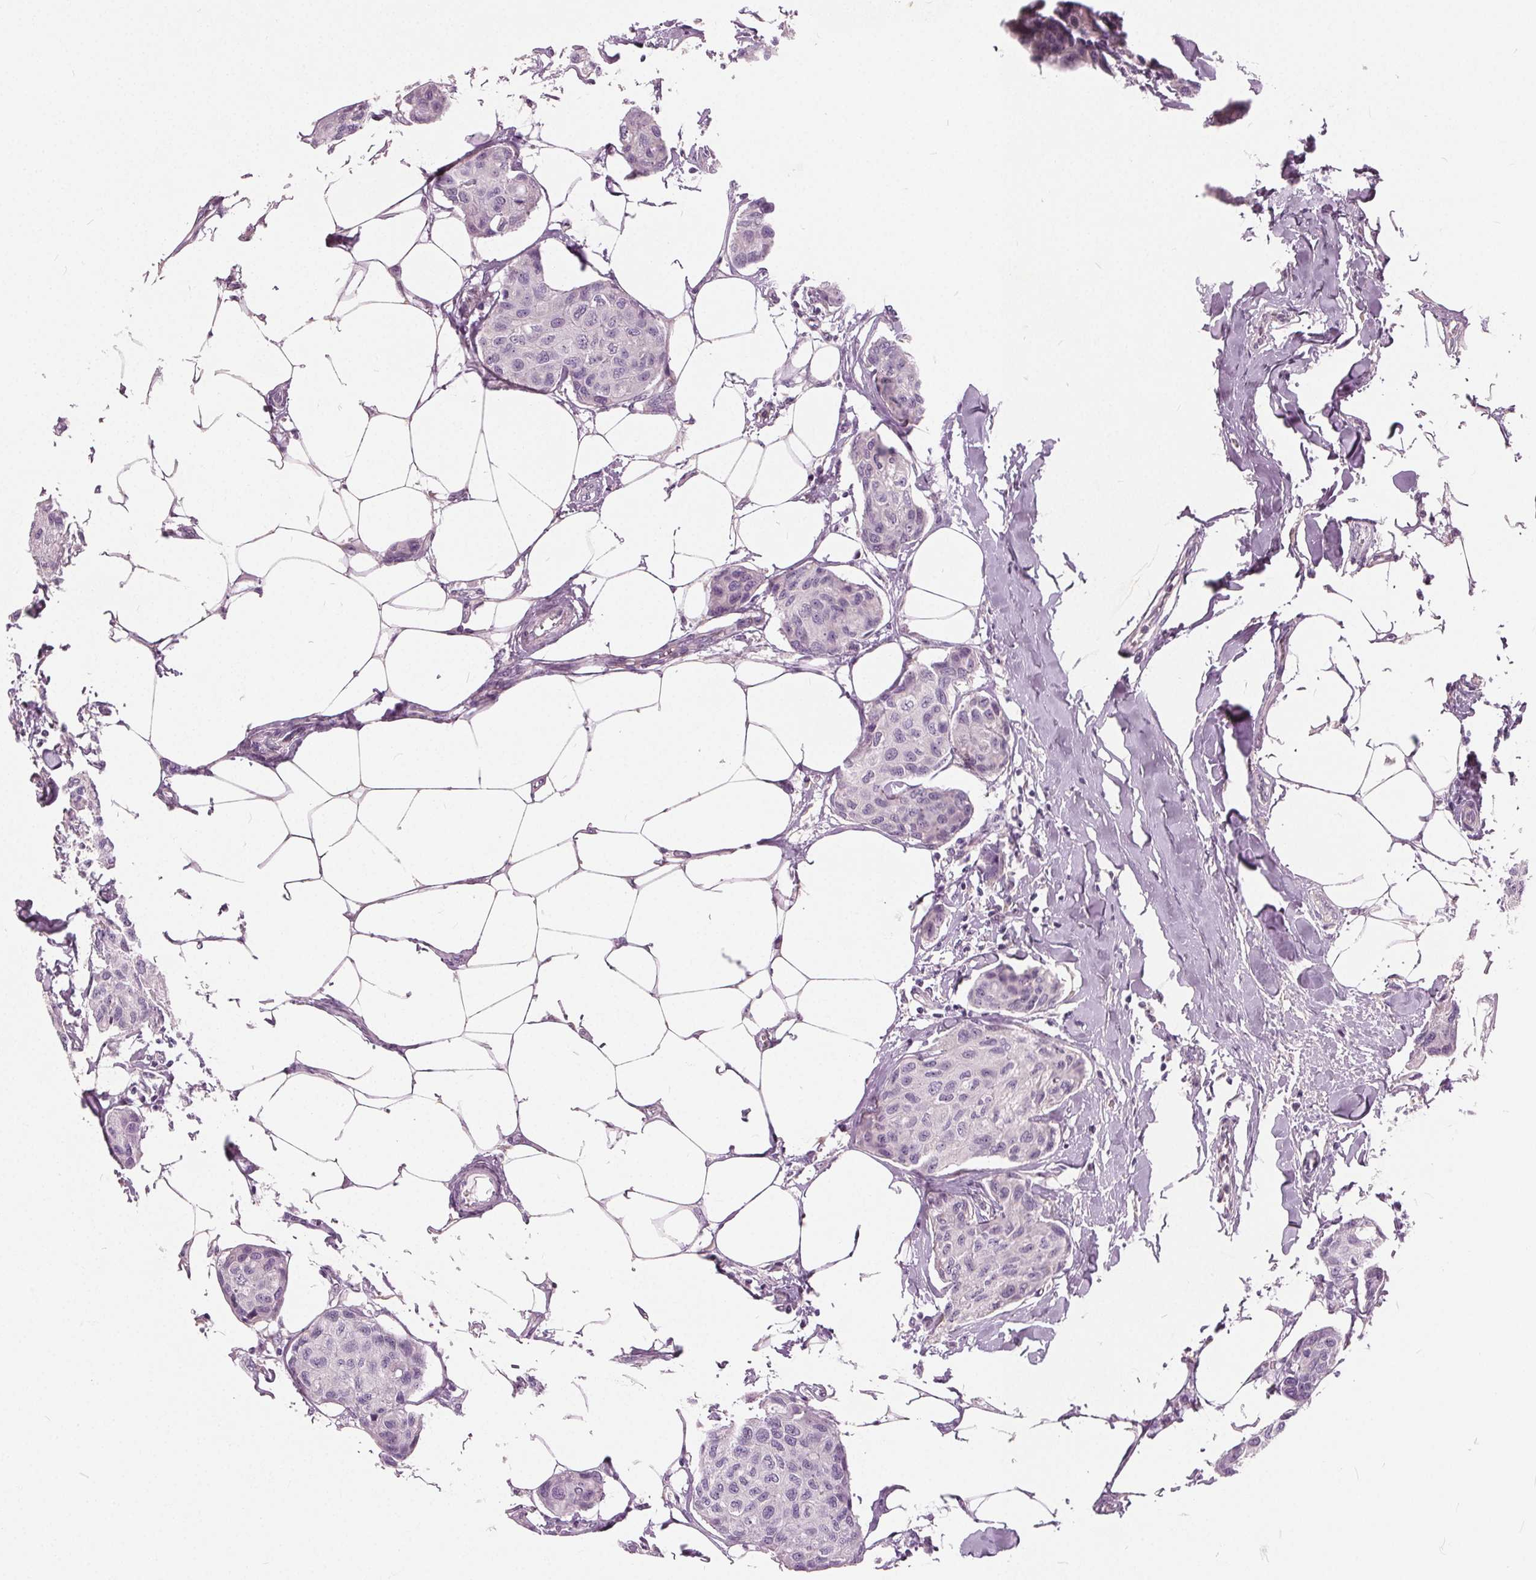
{"staining": {"intensity": "negative", "quantity": "none", "location": "none"}, "tissue": "breast cancer", "cell_type": "Tumor cells", "image_type": "cancer", "snomed": [{"axis": "morphology", "description": "Duct carcinoma"}, {"axis": "topography", "description": "Breast"}], "caption": "Immunohistochemistry photomicrograph of breast intraductal carcinoma stained for a protein (brown), which demonstrates no staining in tumor cells.", "gene": "LHFPL7", "patient": {"sex": "female", "age": 80}}